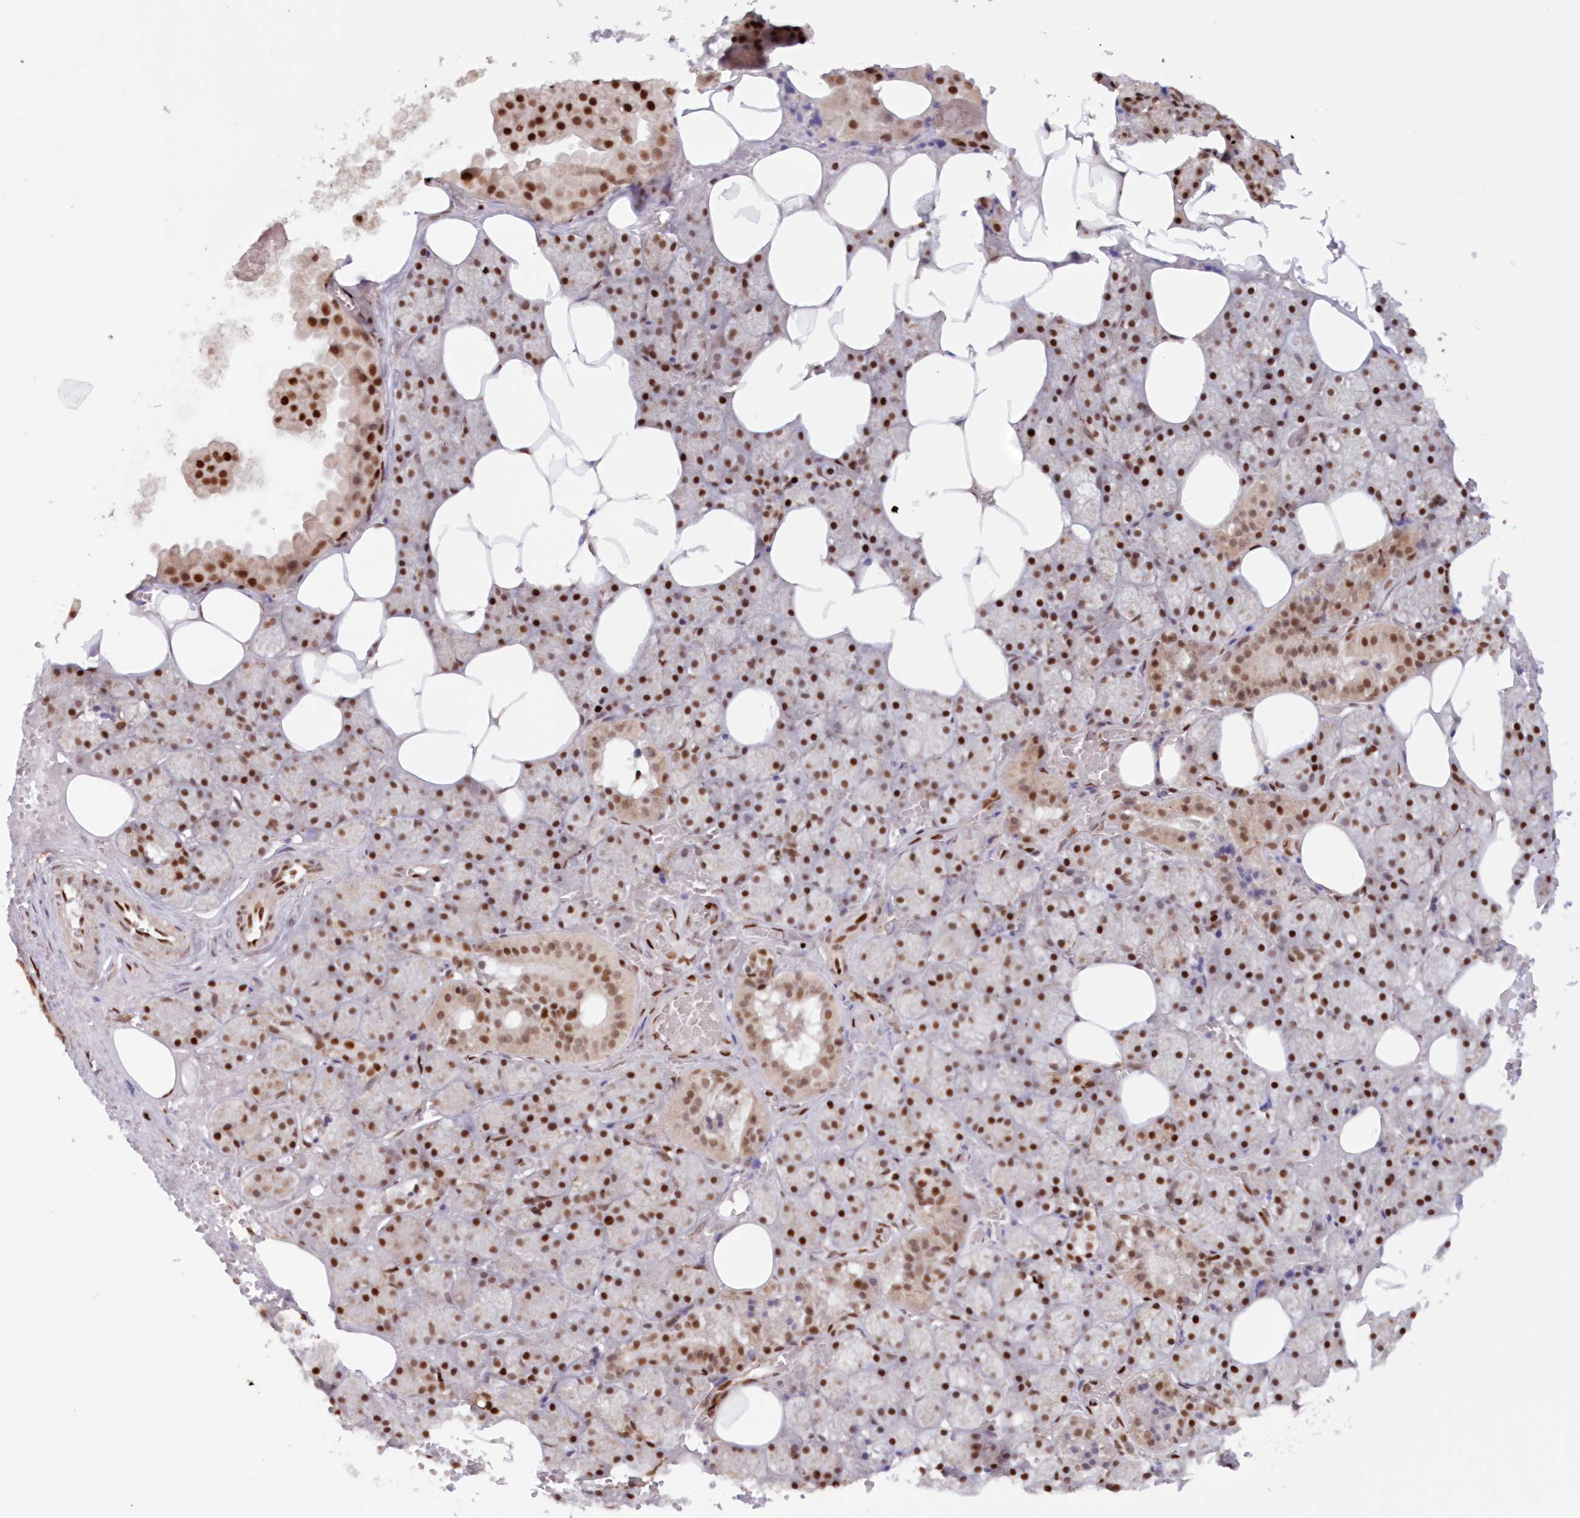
{"staining": {"intensity": "strong", "quantity": ">75%", "location": "cytoplasmic/membranous,nuclear"}, "tissue": "salivary gland", "cell_type": "Glandular cells", "image_type": "normal", "snomed": [{"axis": "morphology", "description": "Normal tissue, NOS"}, {"axis": "topography", "description": "Salivary gland"}], "caption": "This photomicrograph exhibits IHC staining of benign salivary gland, with high strong cytoplasmic/membranous,nuclear positivity in approximately >75% of glandular cells.", "gene": "POLR2B", "patient": {"sex": "male", "age": 62}}